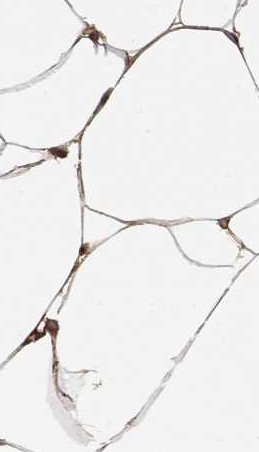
{"staining": {"intensity": "moderate", "quantity": ">75%", "location": "nuclear"}, "tissue": "breast", "cell_type": "Adipocytes", "image_type": "normal", "snomed": [{"axis": "morphology", "description": "Normal tissue, NOS"}, {"axis": "topography", "description": "Breast"}], "caption": "DAB (3,3'-diaminobenzidine) immunohistochemical staining of unremarkable human breast displays moderate nuclear protein positivity in about >75% of adipocytes.", "gene": "MAEA", "patient": {"sex": "female", "age": 32}}